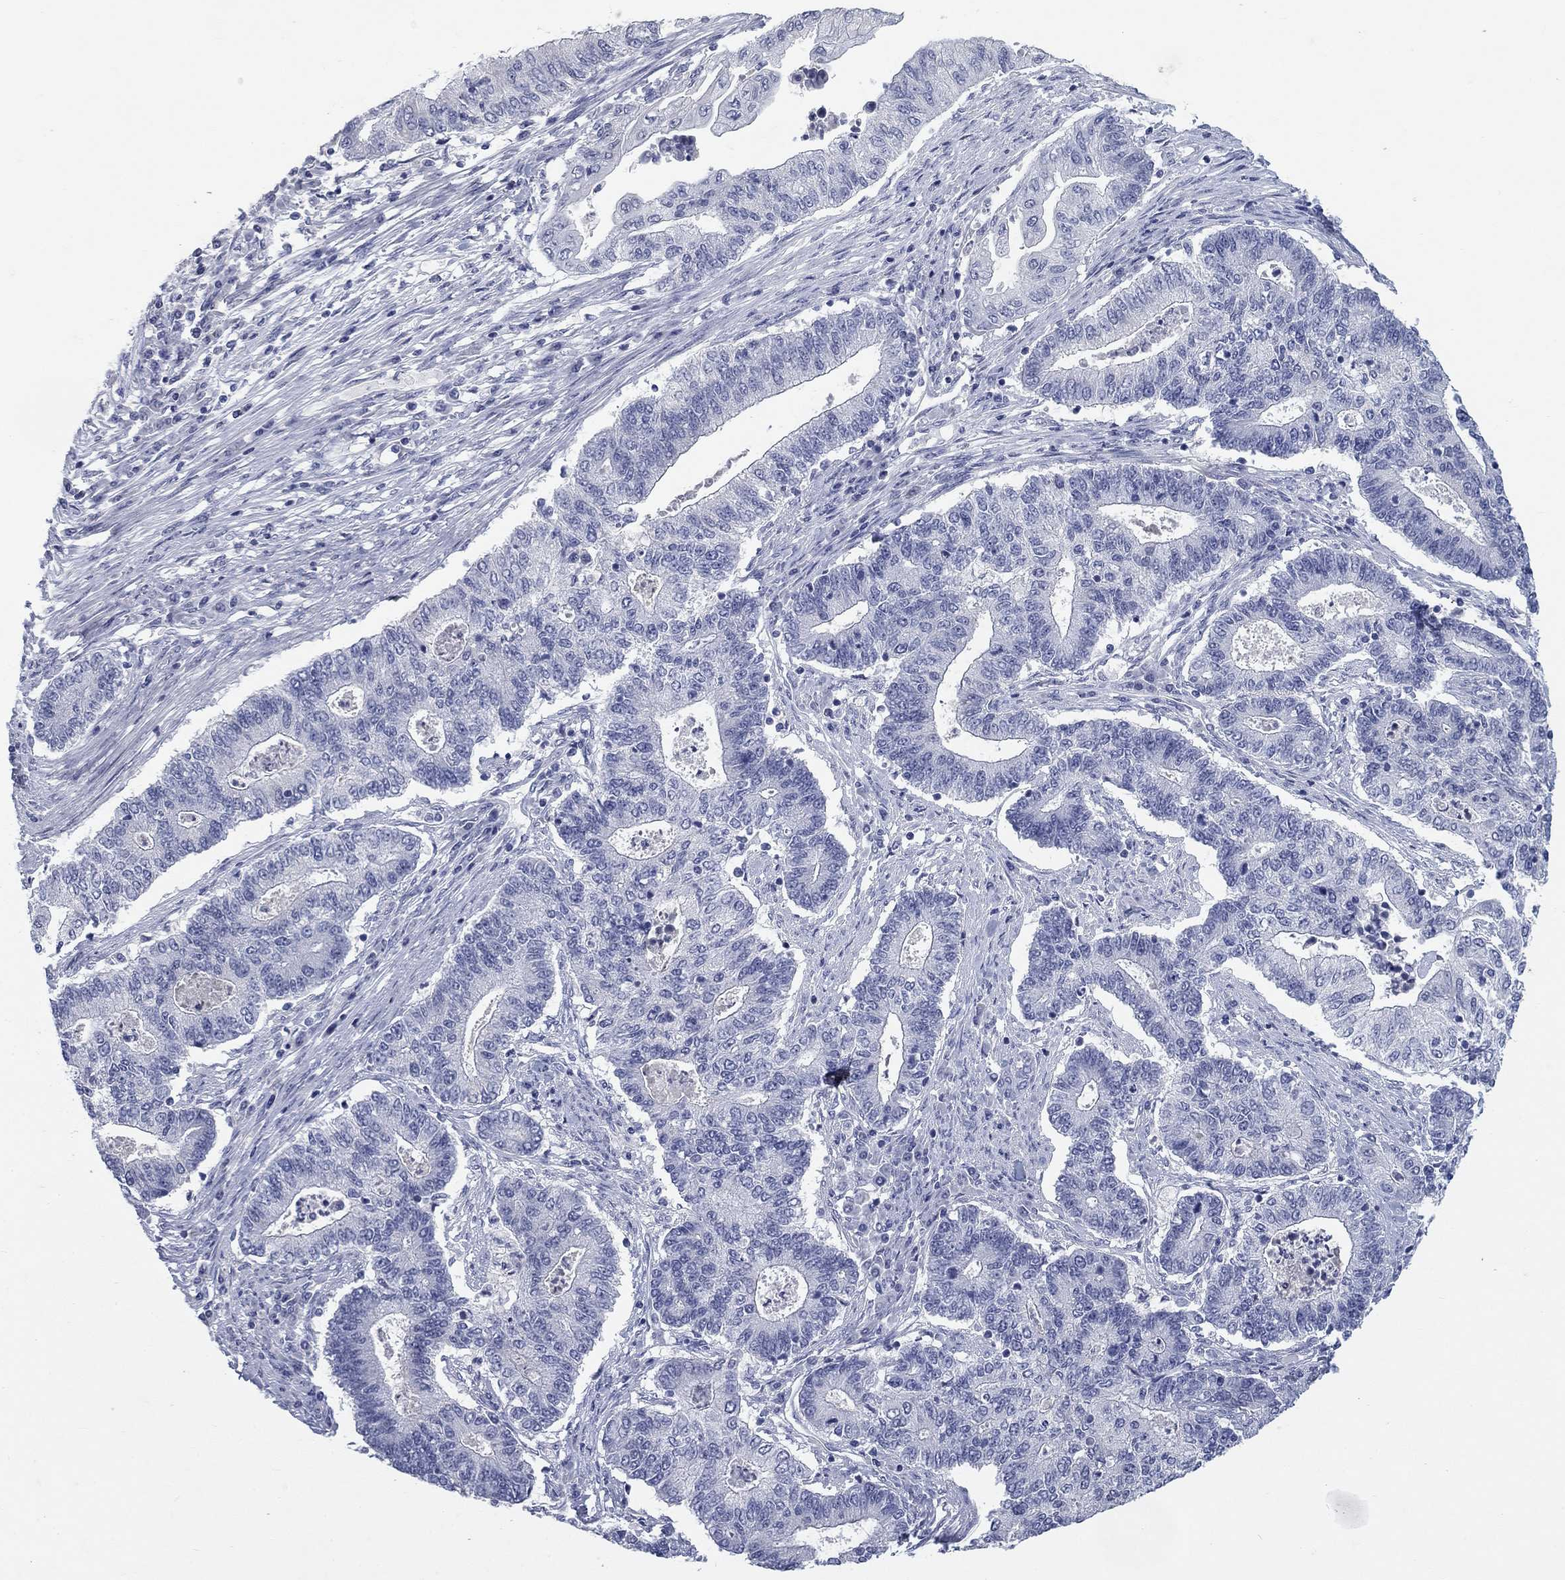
{"staining": {"intensity": "negative", "quantity": "none", "location": "none"}, "tissue": "endometrial cancer", "cell_type": "Tumor cells", "image_type": "cancer", "snomed": [{"axis": "morphology", "description": "Adenocarcinoma, NOS"}, {"axis": "topography", "description": "Uterus"}, {"axis": "topography", "description": "Endometrium"}], "caption": "Micrograph shows no significant protein staining in tumor cells of adenocarcinoma (endometrial).", "gene": "ELAVL4", "patient": {"sex": "female", "age": 54}}